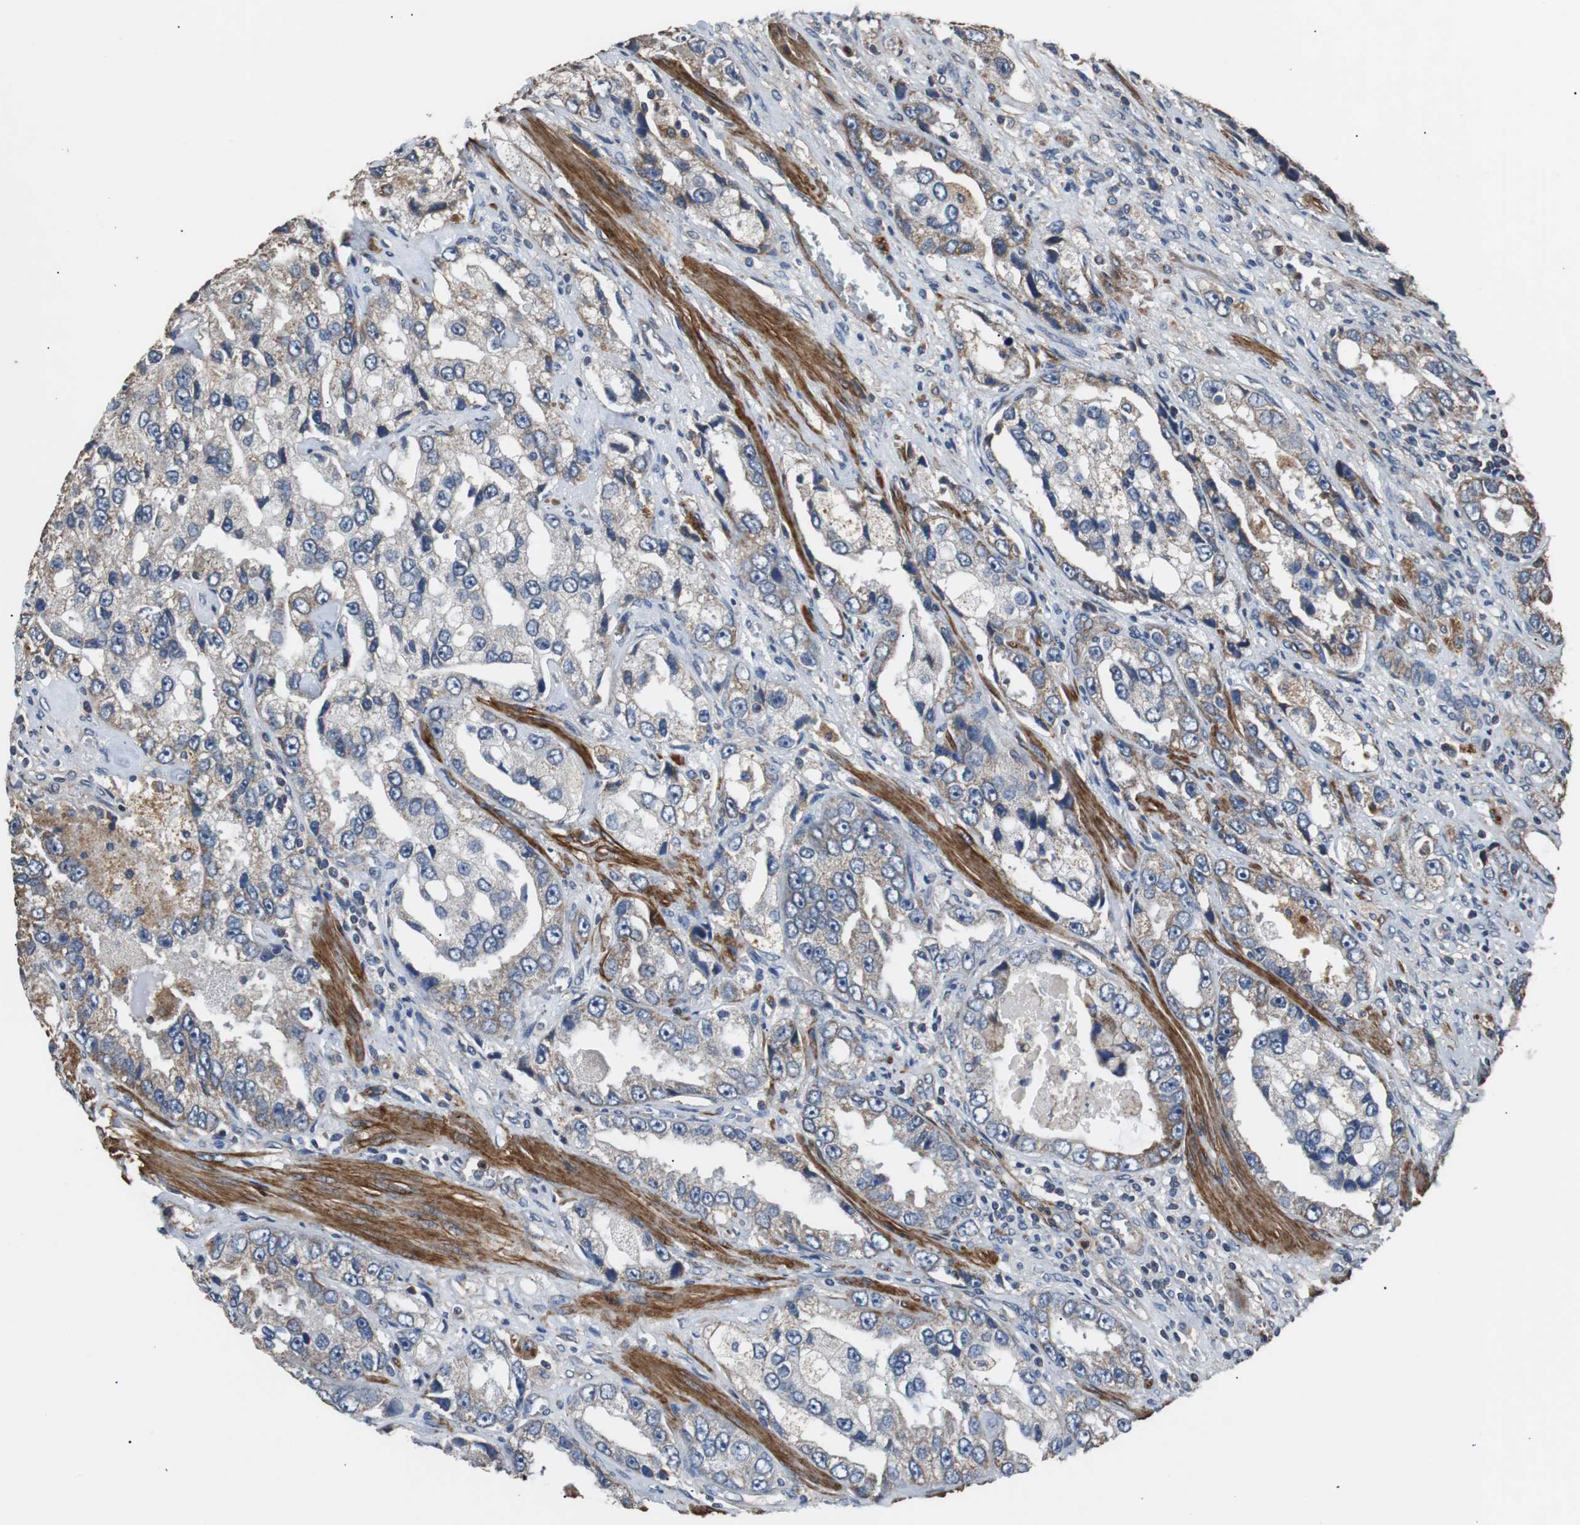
{"staining": {"intensity": "negative", "quantity": "none", "location": "none"}, "tissue": "prostate cancer", "cell_type": "Tumor cells", "image_type": "cancer", "snomed": [{"axis": "morphology", "description": "Adenocarcinoma, High grade"}, {"axis": "topography", "description": "Prostate"}], "caption": "There is no significant staining in tumor cells of prostate cancer.", "gene": "PITRM1", "patient": {"sex": "male", "age": 63}}